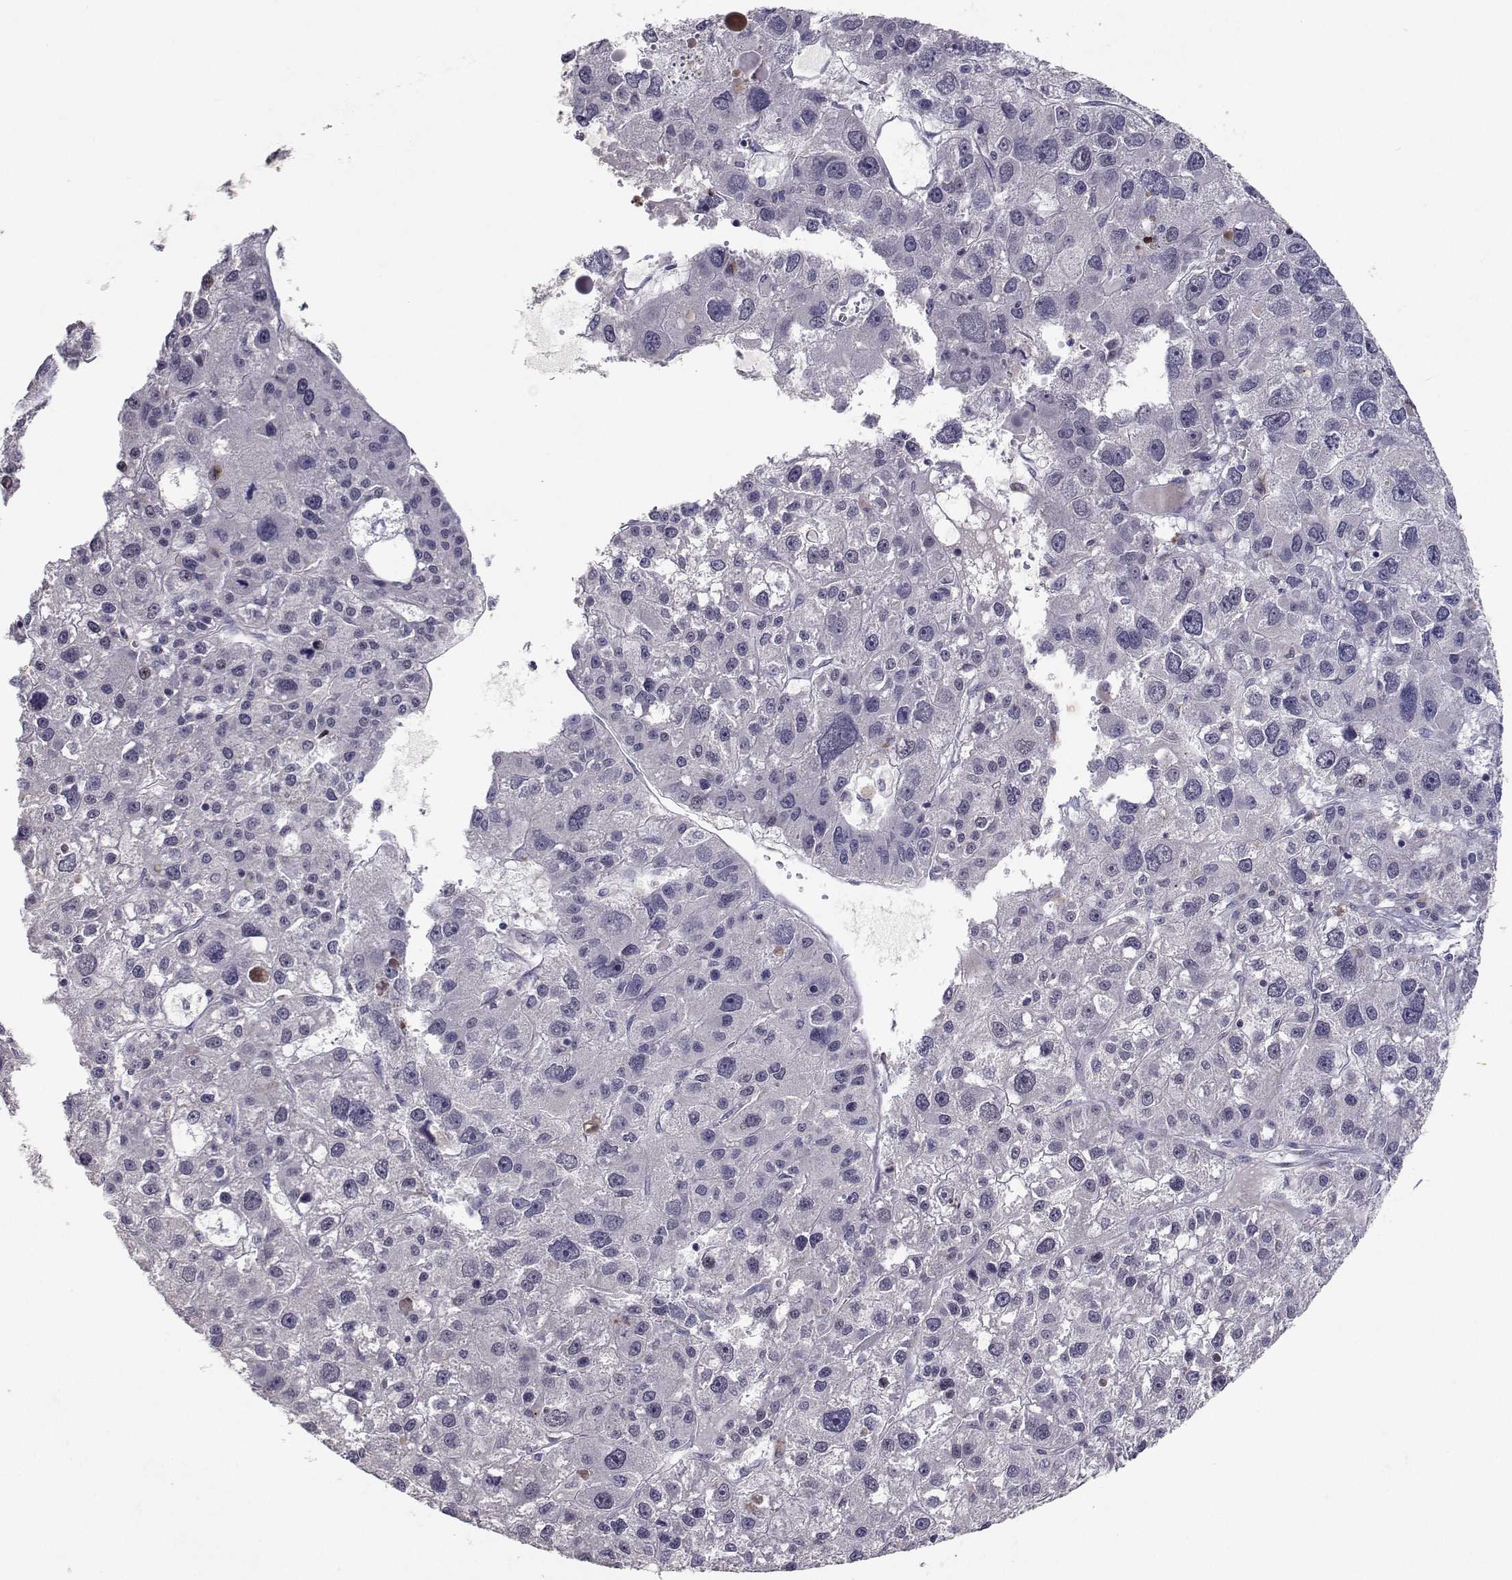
{"staining": {"intensity": "moderate", "quantity": "<25%", "location": "nuclear"}, "tissue": "liver cancer", "cell_type": "Tumor cells", "image_type": "cancer", "snomed": [{"axis": "morphology", "description": "Carcinoma, Hepatocellular, NOS"}, {"axis": "topography", "description": "Liver"}], "caption": "Immunohistochemical staining of human liver cancer (hepatocellular carcinoma) reveals low levels of moderate nuclear staining in about <25% of tumor cells.", "gene": "RBPJL", "patient": {"sex": "male", "age": 73}}